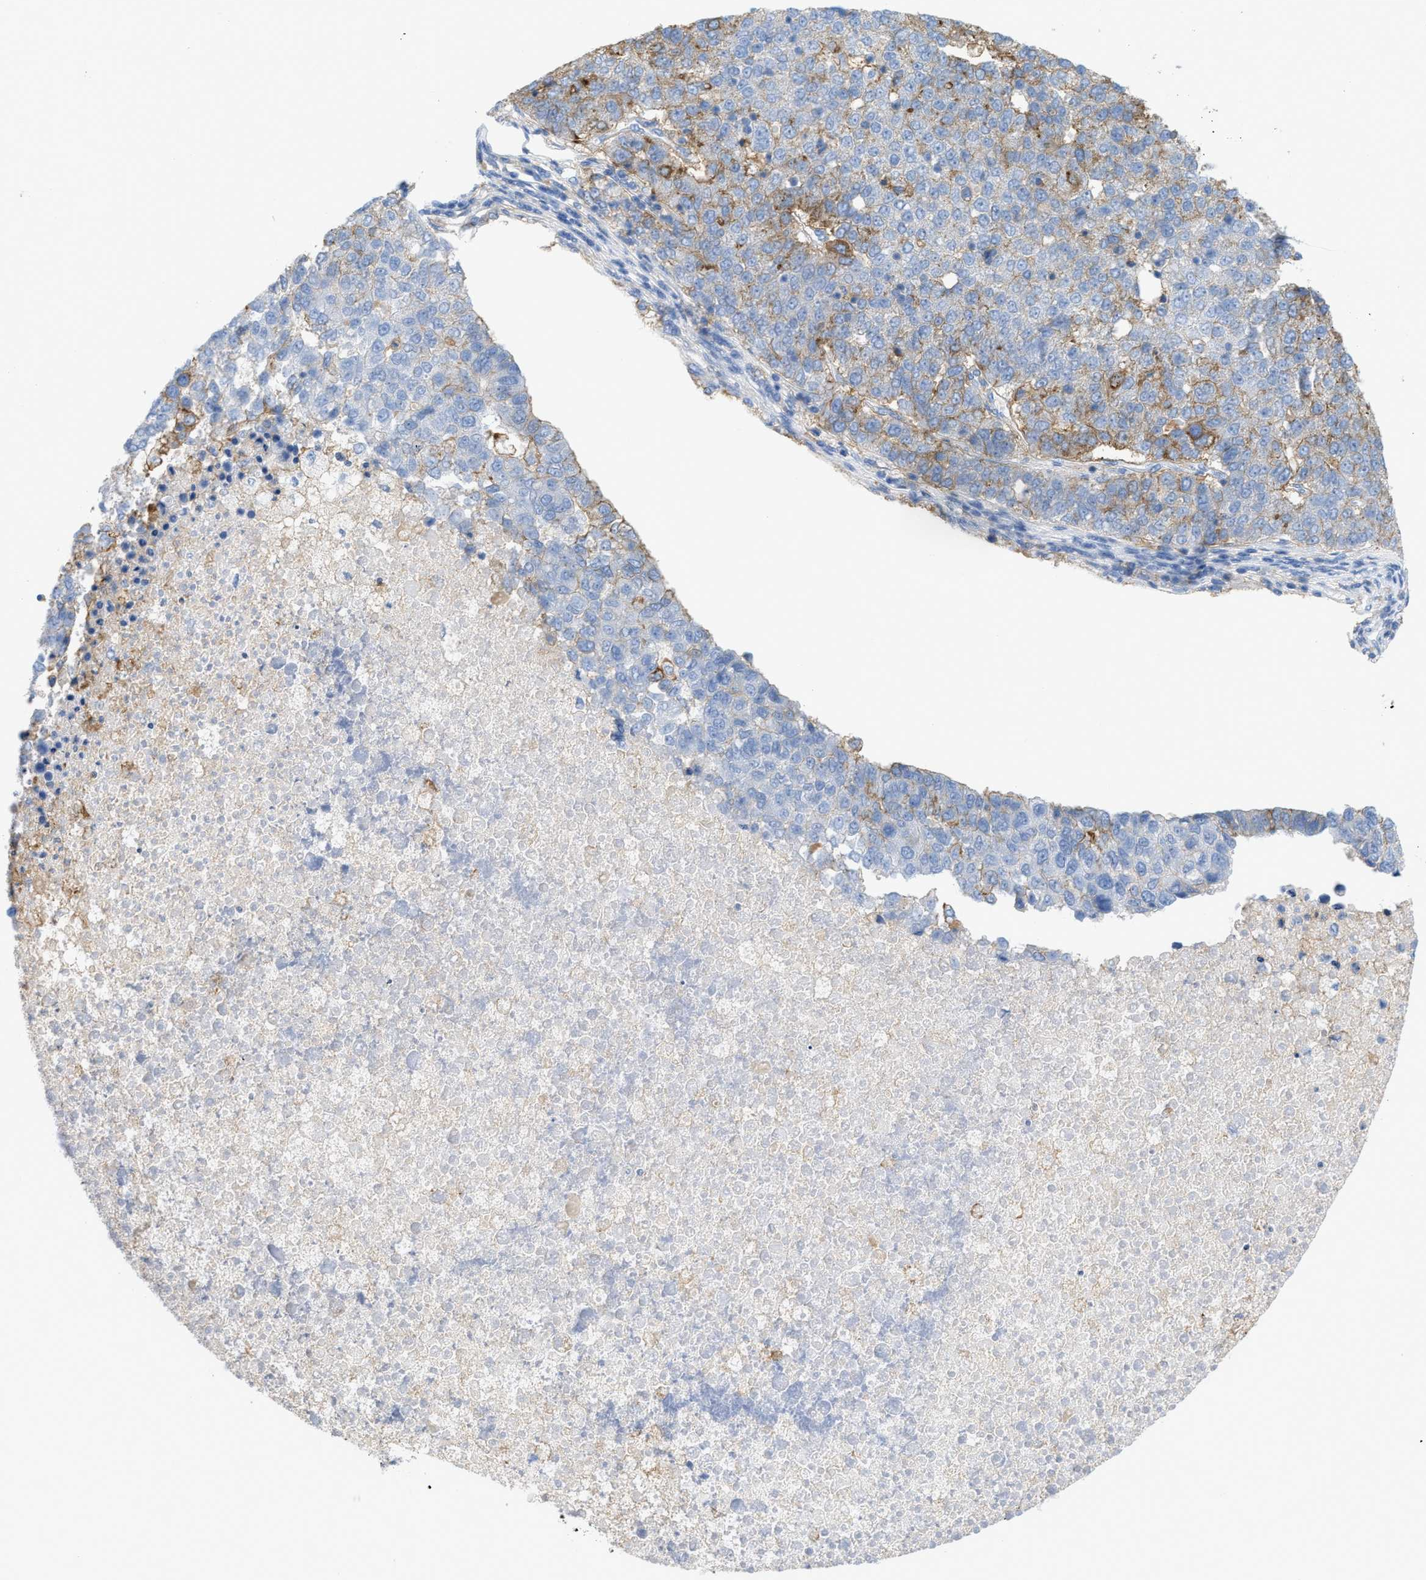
{"staining": {"intensity": "moderate", "quantity": "<25%", "location": "cytoplasmic/membranous"}, "tissue": "pancreatic cancer", "cell_type": "Tumor cells", "image_type": "cancer", "snomed": [{"axis": "morphology", "description": "Adenocarcinoma, NOS"}, {"axis": "topography", "description": "Pancreas"}], "caption": "Immunohistochemistry of adenocarcinoma (pancreatic) demonstrates low levels of moderate cytoplasmic/membranous expression in approximately <25% of tumor cells.", "gene": "SLC3A2", "patient": {"sex": "female", "age": 61}}